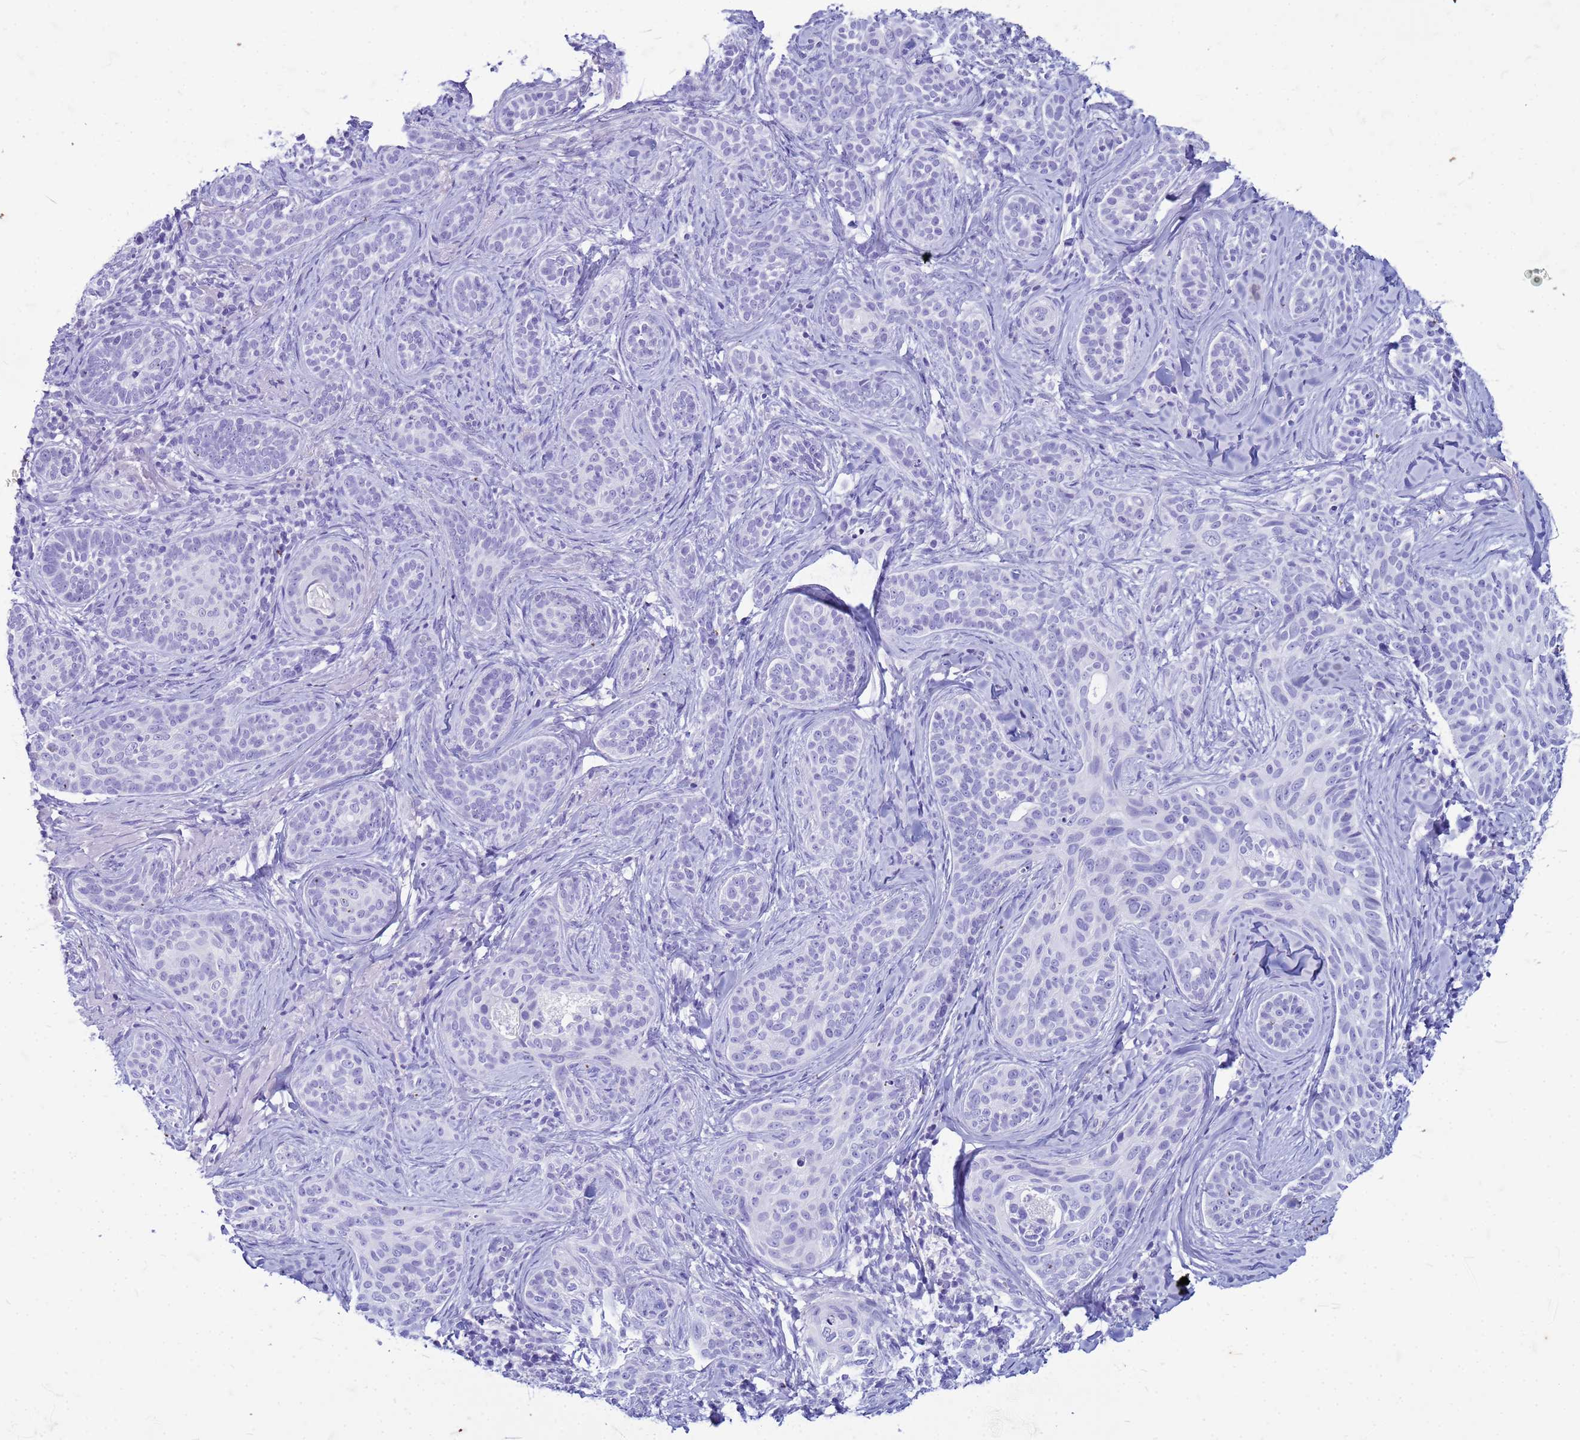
{"staining": {"intensity": "negative", "quantity": "none", "location": "none"}, "tissue": "skin cancer", "cell_type": "Tumor cells", "image_type": "cancer", "snomed": [{"axis": "morphology", "description": "Basal cell carcinoma"}, {"axis": "topography", "description": "Skin"}], "caption": "An image of skin cancer stained for a protein displays no brown staining in tumor cells.", "gene": "CFAP100", "patient": {"sex": "male", "age": 71}}